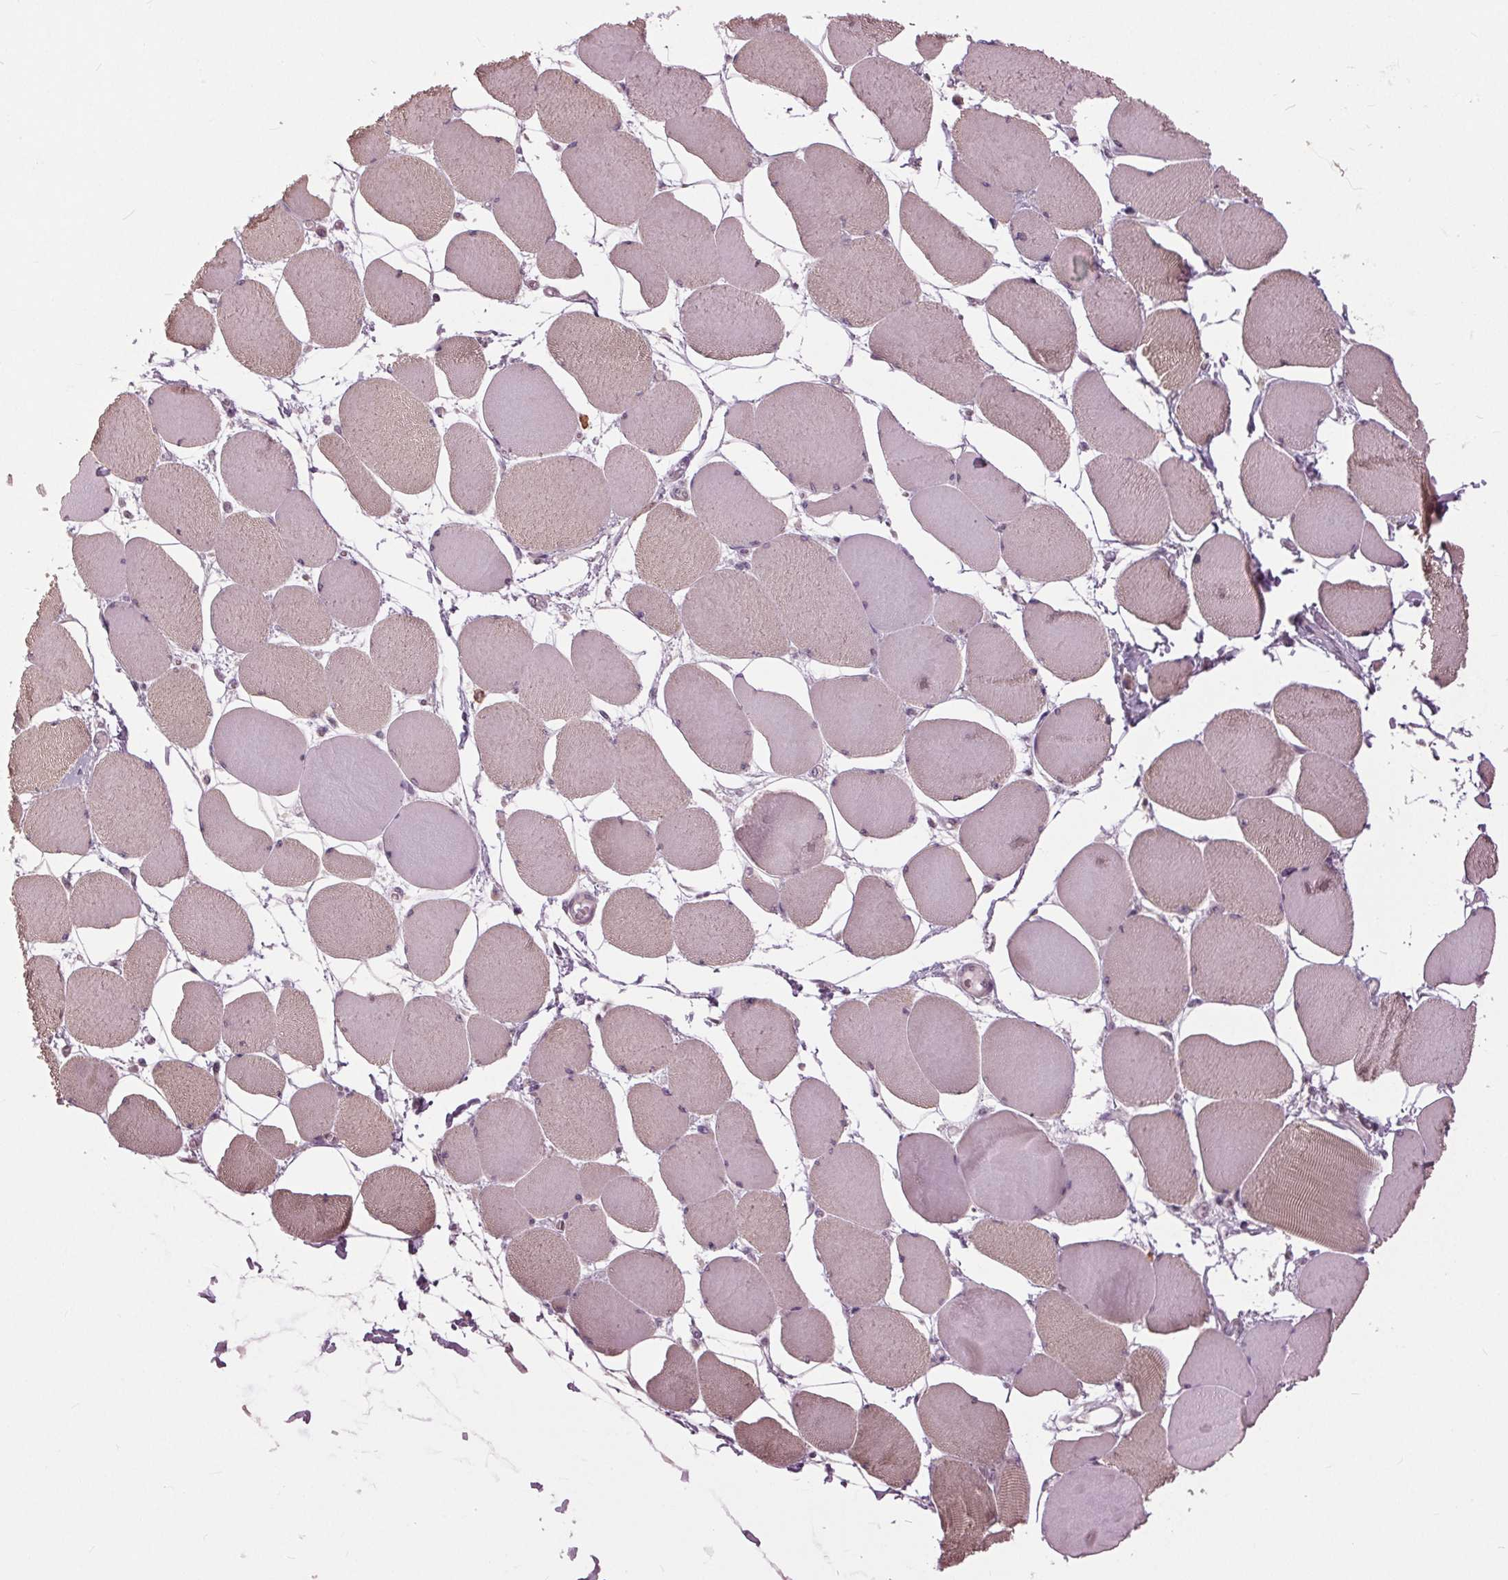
{"staining": {"intensity": "weak", "quantity": "25%-75%", "location": "cytoplasmic/membranous"}, "tissue": "skeletal muscle", "cell_type": "Myocytes", "image_type": "normal", "snomed": [{"axis": "morphology", "description": "Normal tissue, NOS"}, {"axis": "topography", "description": "Skeletal muscle"}], "caption": "Protein expression analysis of benign human skeletal muscle reveals weak cytoplasmic/membranous expression in approximately 25%-75% of myocytes.", "gene": "SIGLEC6", "patient": {"sex": "female", "age": 75}}